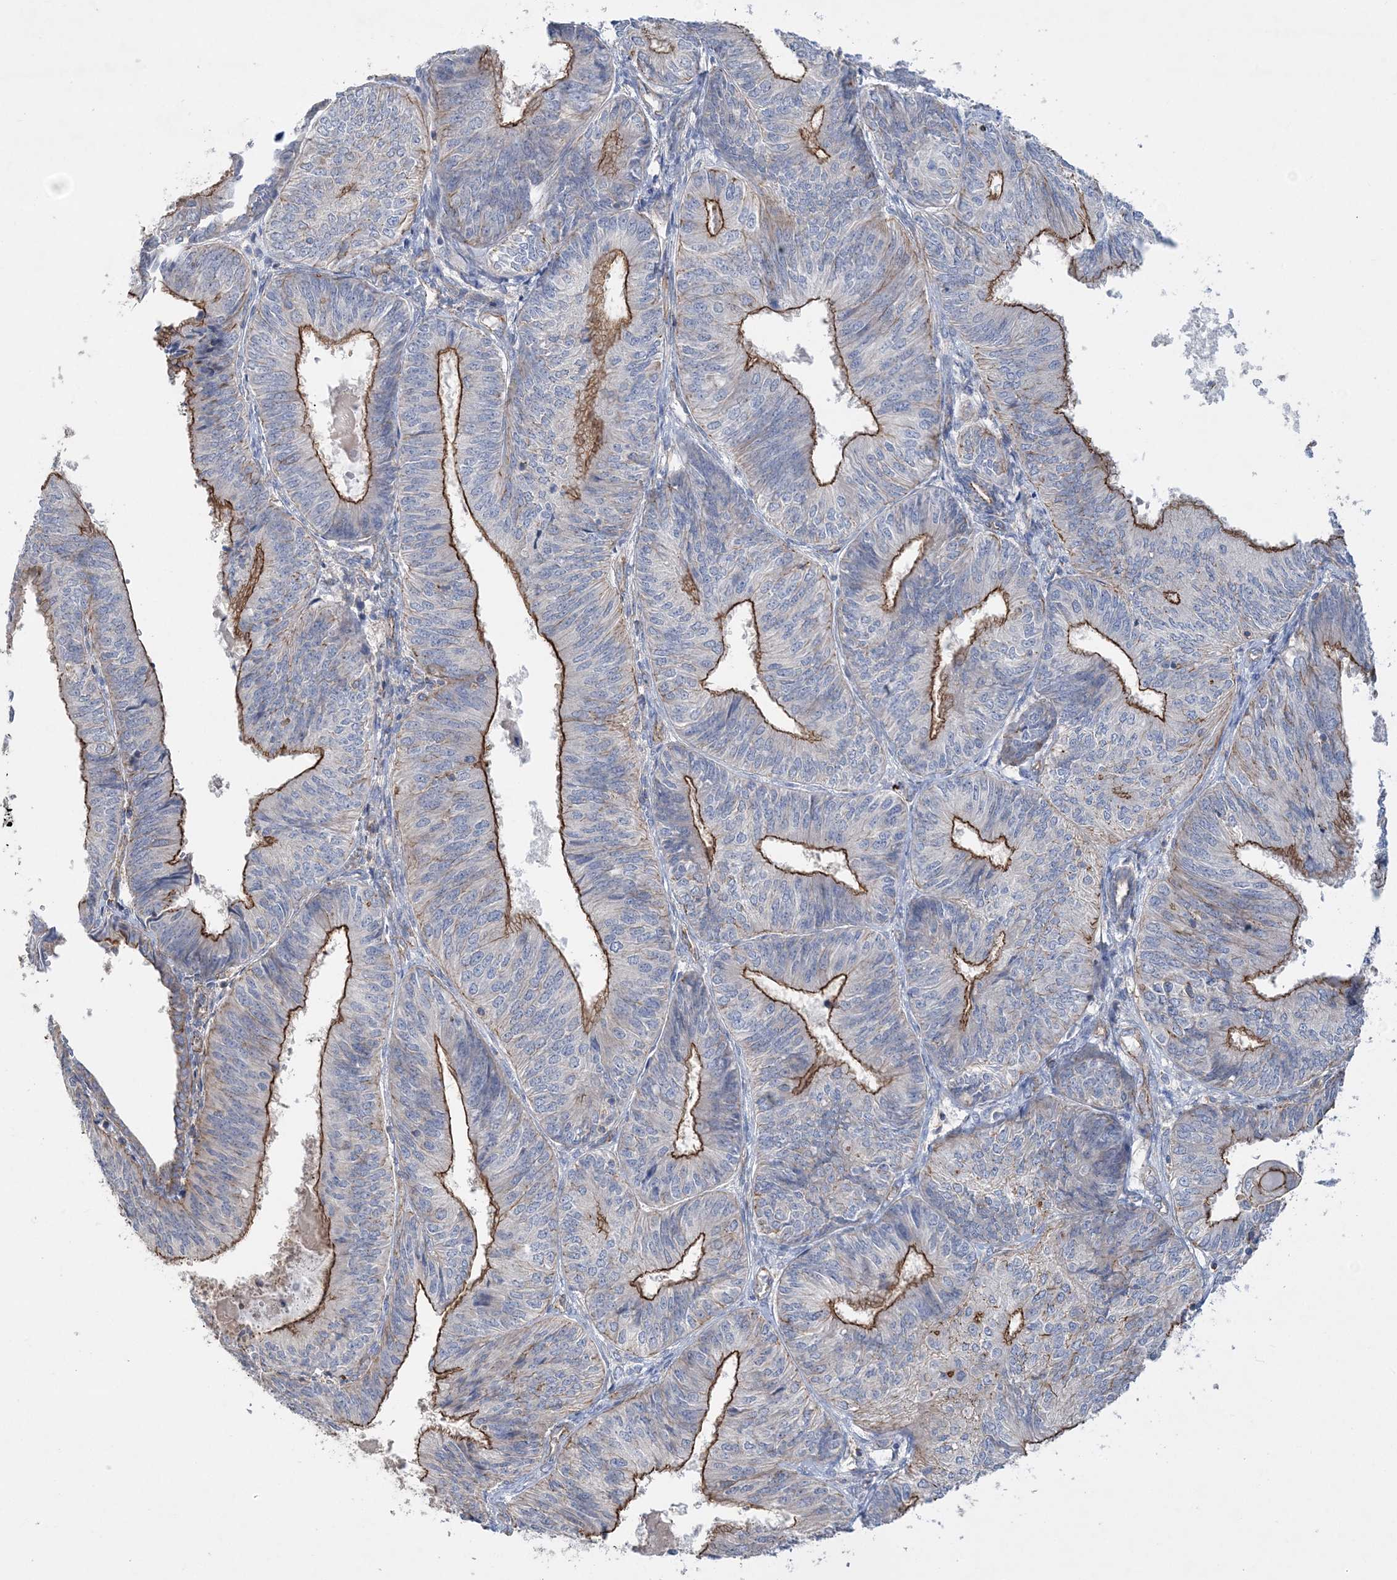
{"staining": {"intensity": "strong", "quantity": "25%-75%", "location": "cytoplasmic/membranous"}, "tissue": "endometrial cancer", "cell_type": "Tumor cells", "image_type": "cancer", "snomed": [{"axis": "morphology", "description": "Adenocarcinoma, NOS"}, {"axis": "topography", "description": "Endometrium"}], "caption": "High-magnification brightfield microscopy of endometrial cancer (adenocarcinoma) stained with DAB (3,3'-diaminobenzidine) (brown) and counterstained with hematoxylin (blue). tumor cells exhibit strong cytoplasmic/membranous positivity is present in approximately25%-75% of cells.", "gene": "PIGC", "patient": {"sex": "female", "age": 58}}